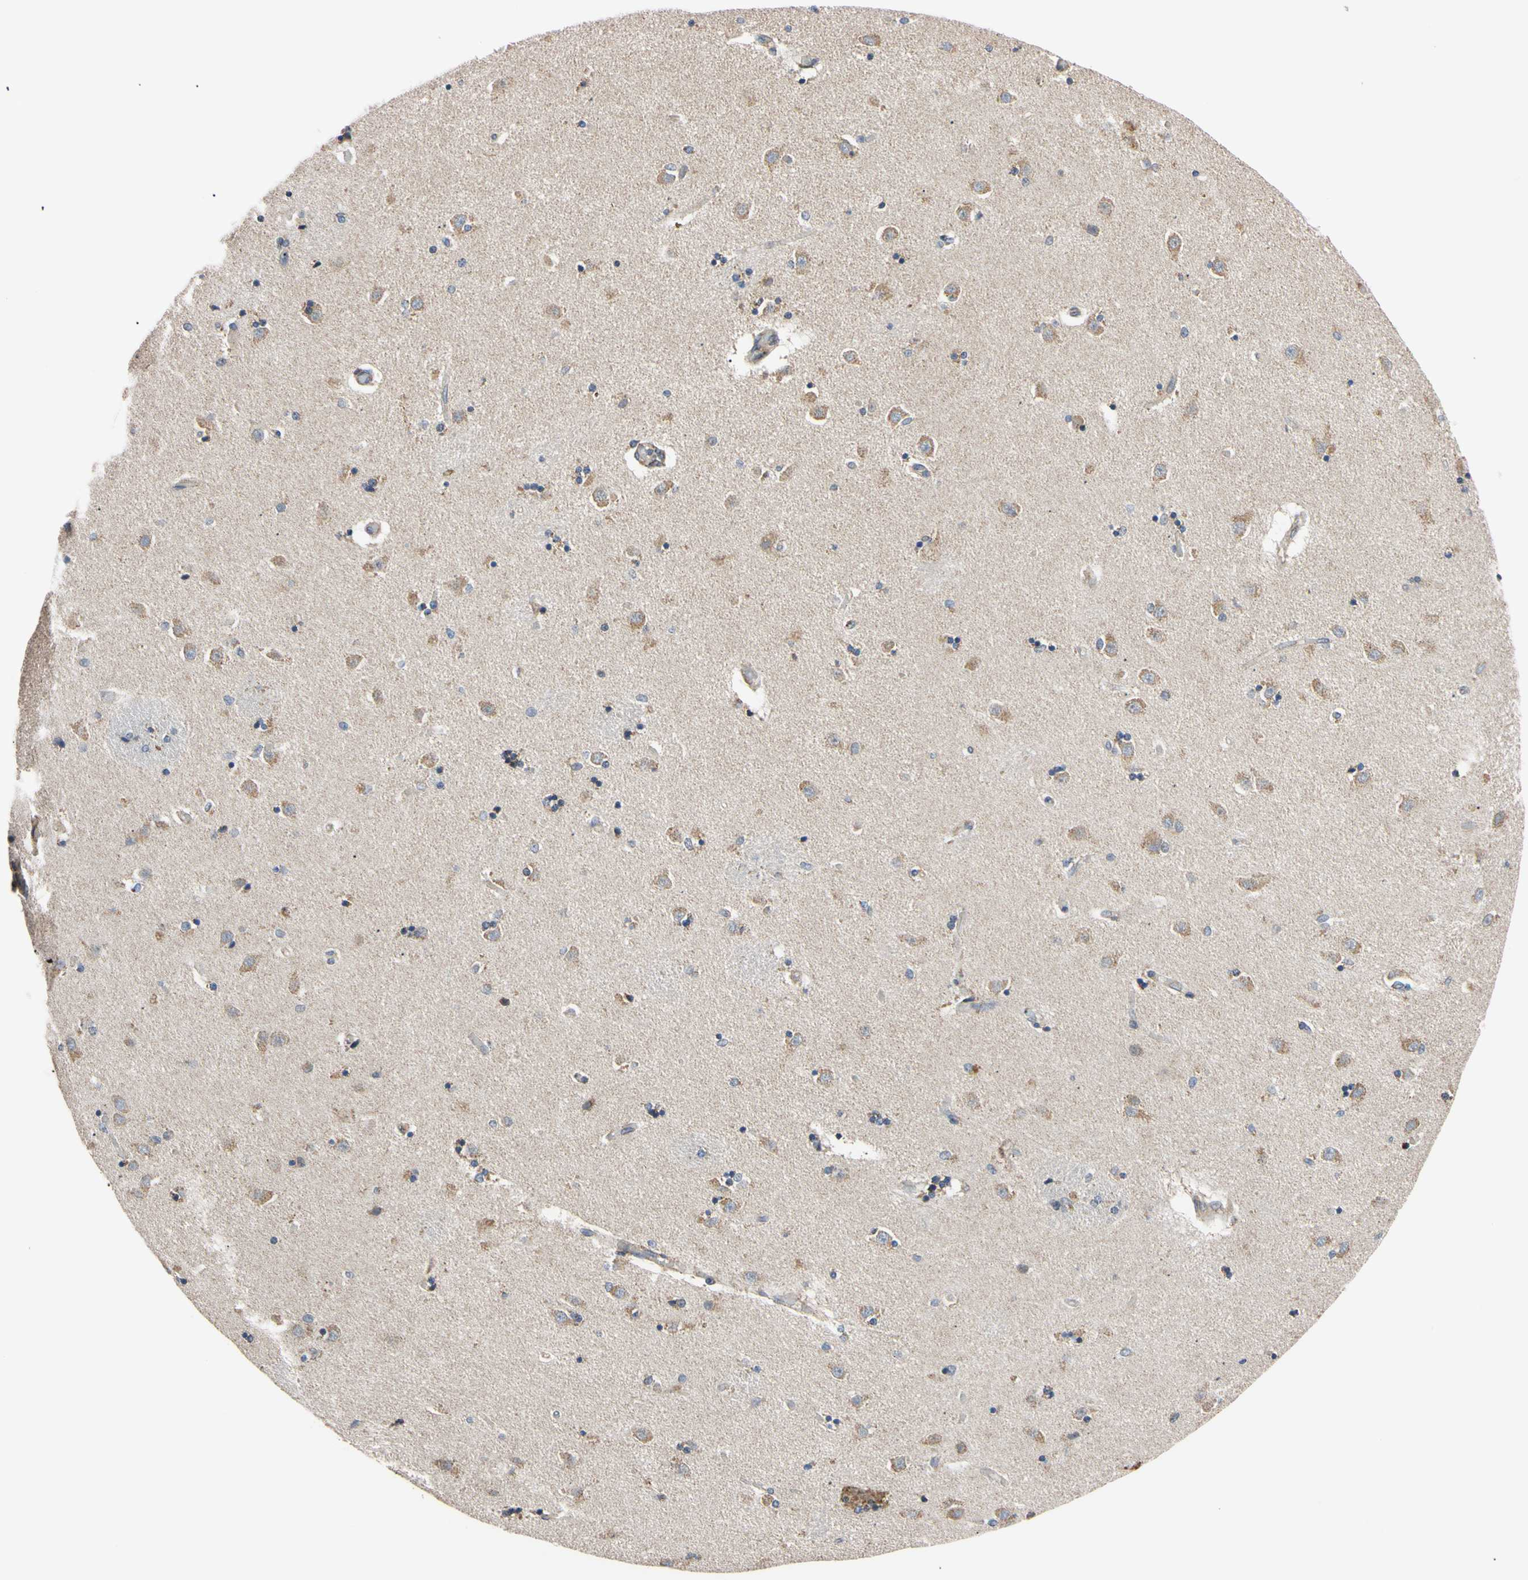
{"staining": {"intensity": "moderate", "quantity": "25%-75%", "location": "cytoplasmic/membranous"}, "tissue": "caudate", "cell_type": "Glial cells", "image_type": "normal", "snomed": [{"axis": "morphology", "description": "Normal tissue, NOS"}, {"axis": "topography", "description": "Lateral ventricle wall"}], "caption": "Human caudate stained for a protein (brown) exhibits moderate cytoplasmic/membranous positive positivity in approximately 25%-75% of glial cells.", "gene": "CLPP", "patient": {"sex": "female", "age": 54}}